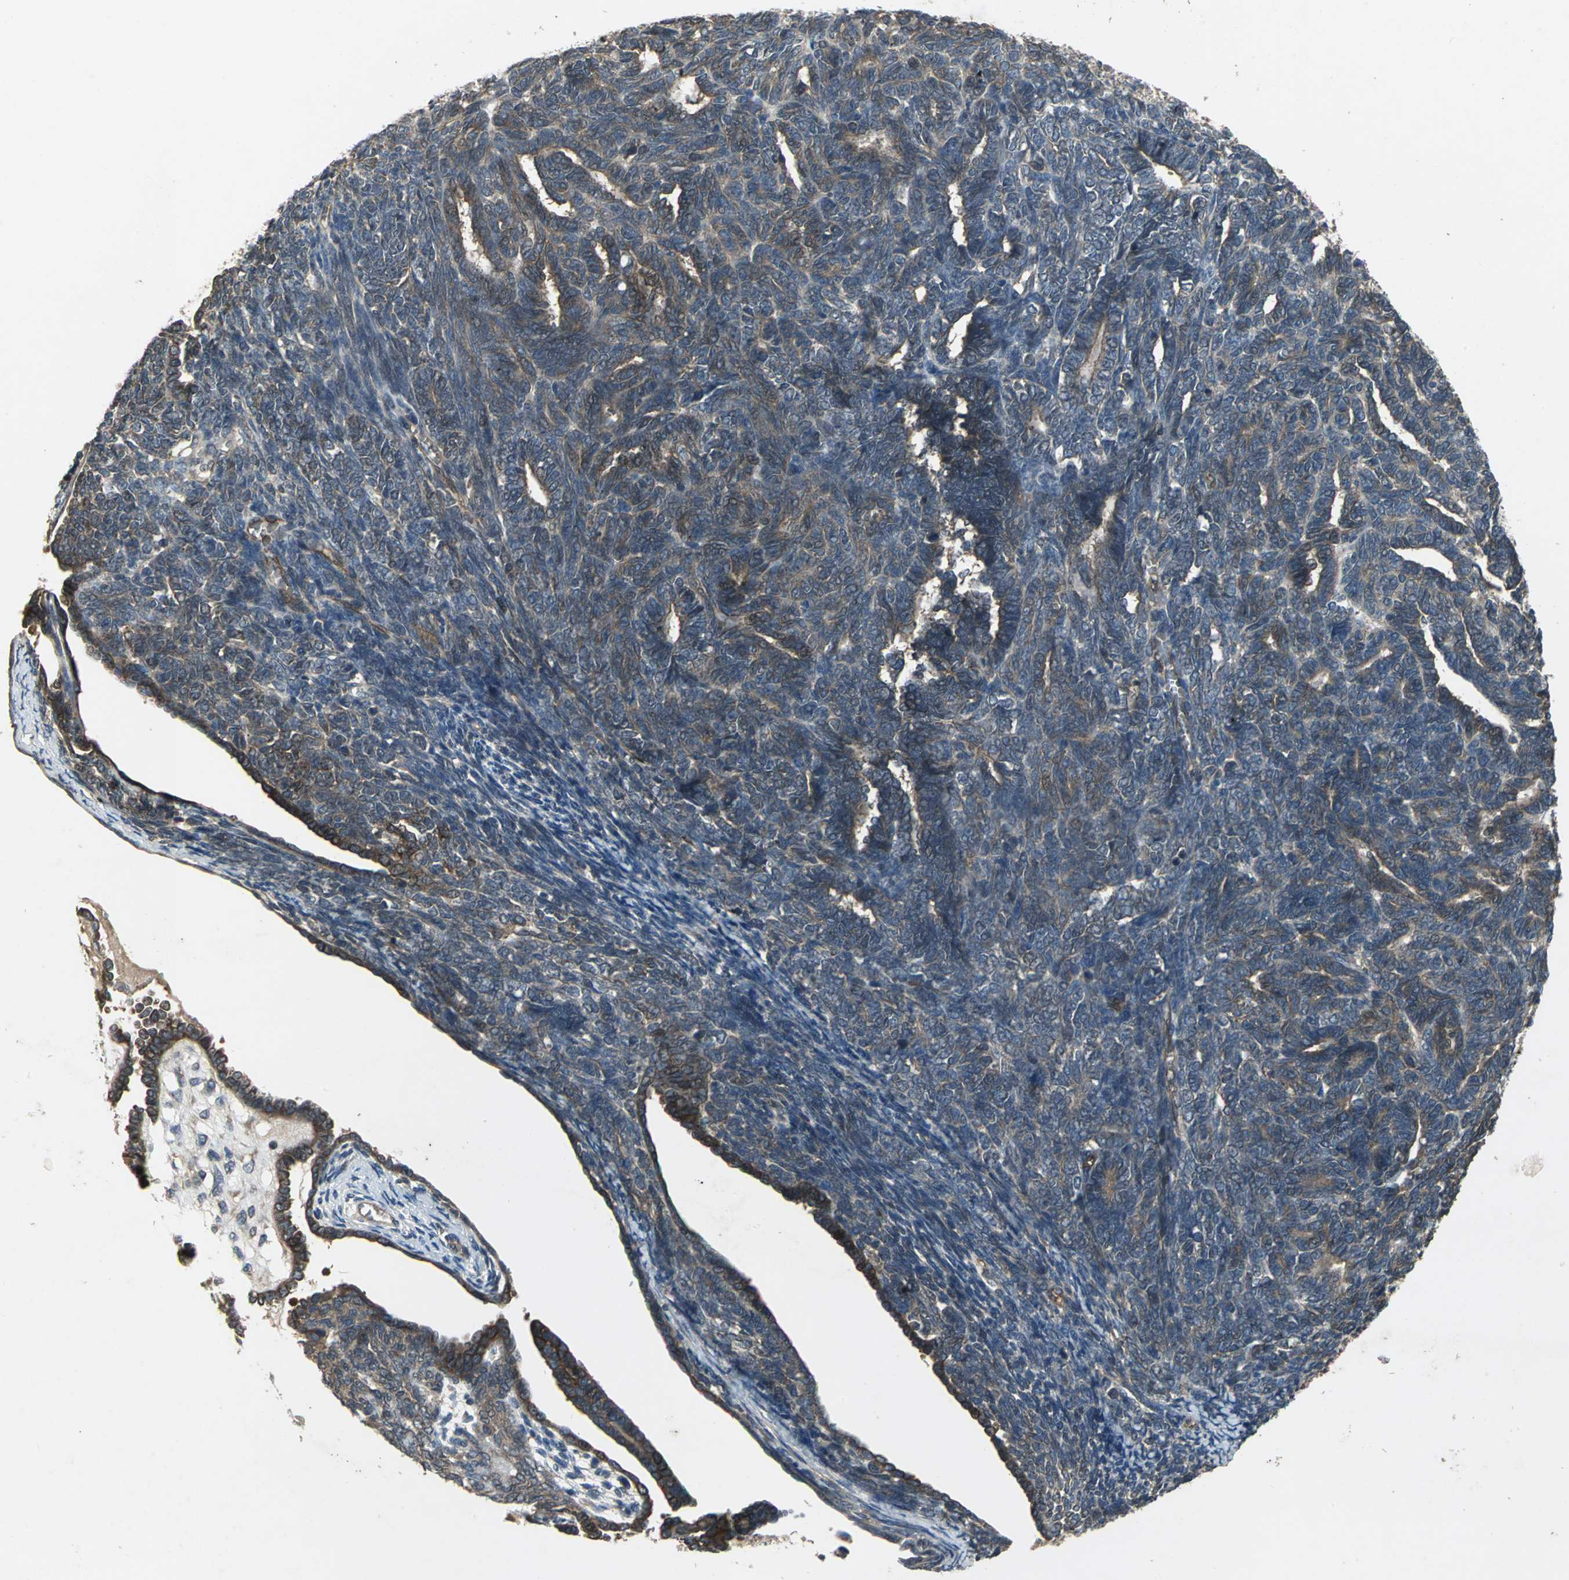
{"staining": {"intensity": "moderate", "quantity": "25%-75%", "location": "cytoplasmic/membranous"}, "tissue": "endometrial cancer", "cell_type": "Tumor cells", "image_type": "cancer", "snomed": [{"axis": "morphology", "description": "Neoplasm, malignant, NOS"}, {"axis": "topography", "description": "Endometrium"}], "caption": "Human endometrial neoplasm (malignant) stained with a protein marker demonstrates moderate staining in tumor cells.", "gene": "MET", "patient": {"sex": "female", "age": 74}}